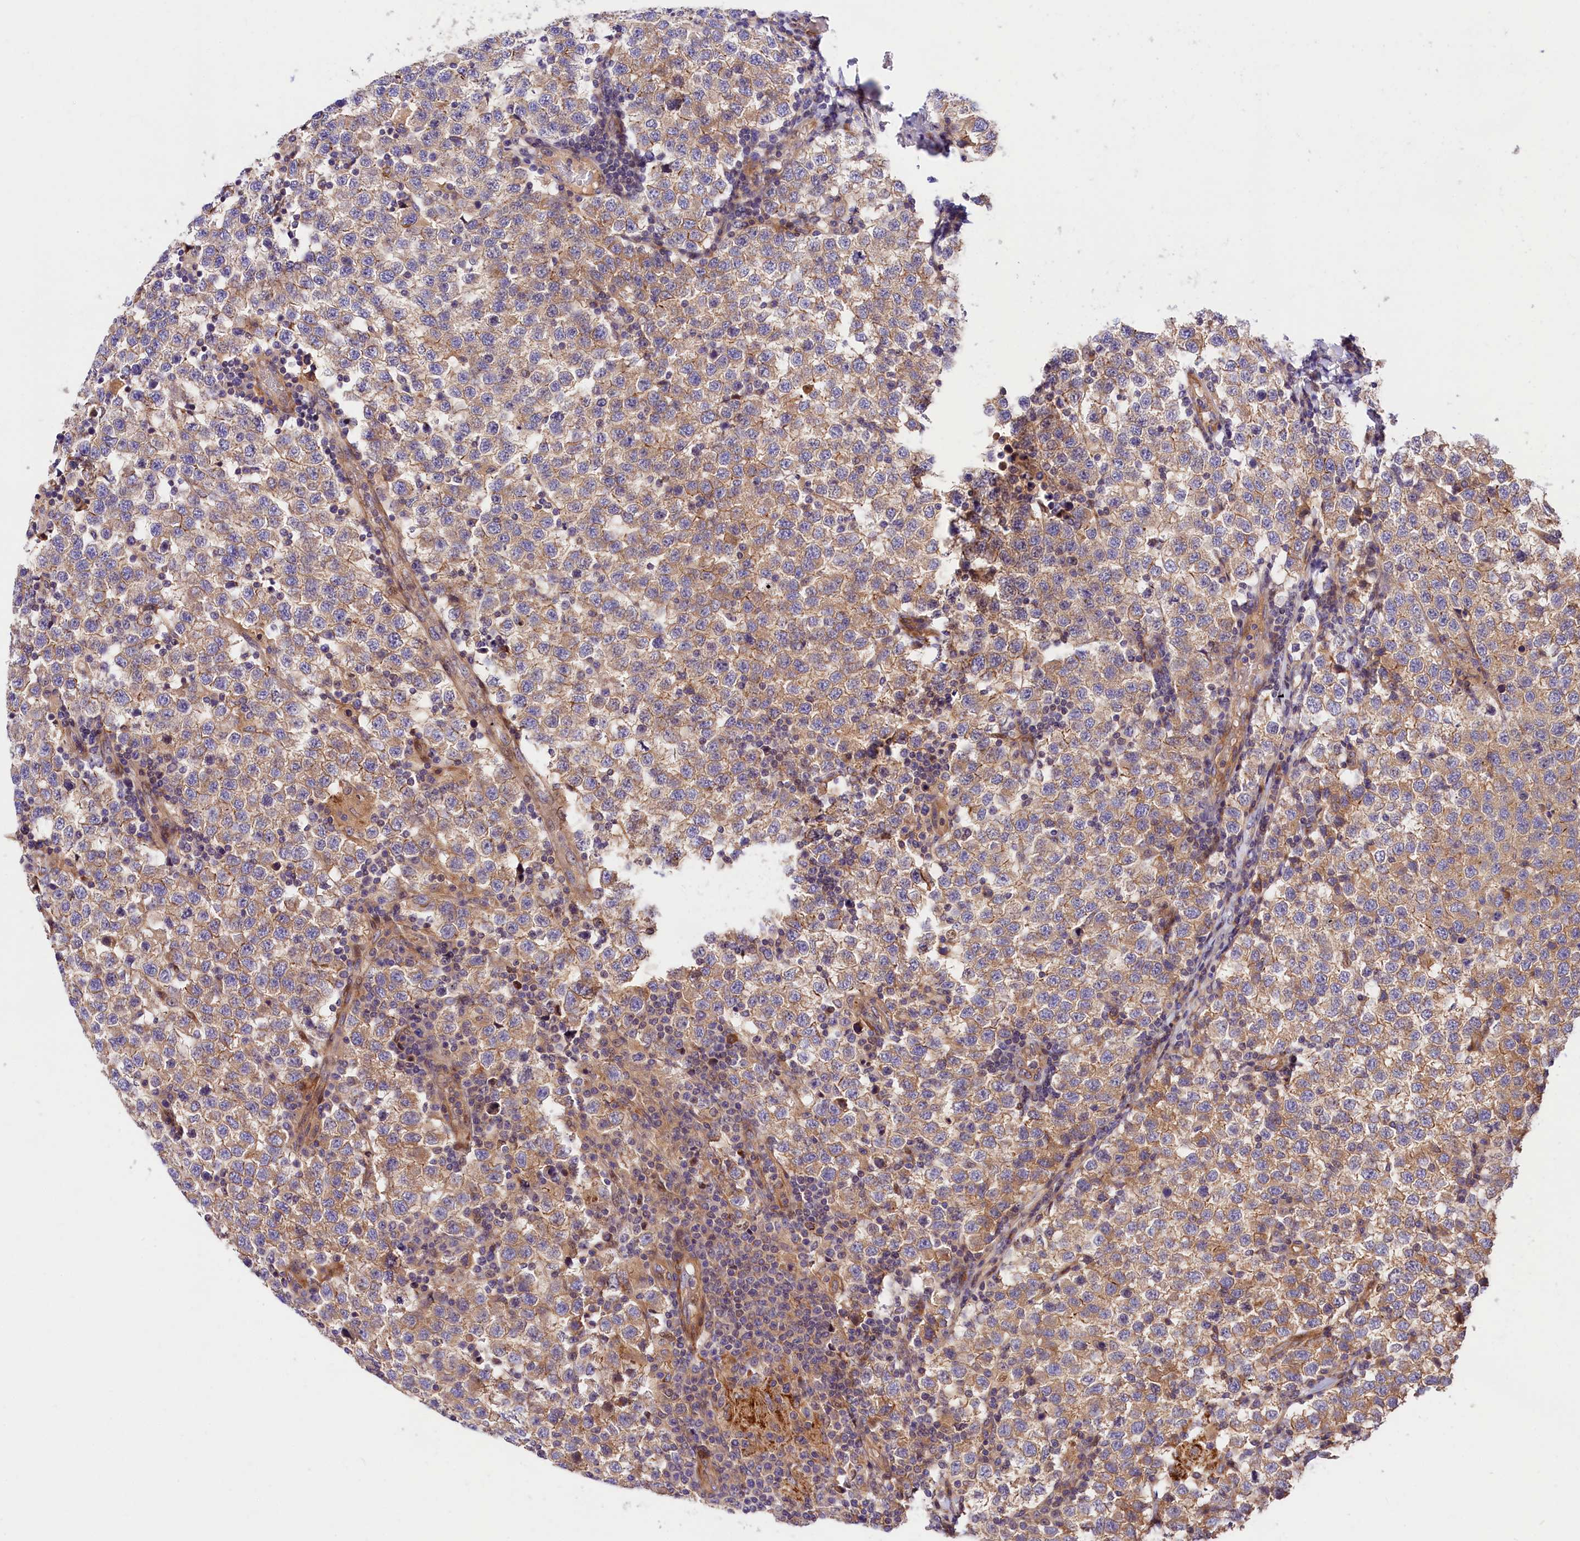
{"staining": {"intensity": "moderate", "quantity": "25%-75%", "location": "cytoplasmic/membranous"}, "tissue": "testis cancer", "cell_type": "Tumor cells", "image_type": "cancer", "snomed": [{"axis": "morphology", "description": "Seminoma, NOS"}, {"axis": "topography", "description": "Testis"}], "caption": "This is a histology image of IHC staining of testis seminoma, which shows moderate expression in the cytoplasmic/membranous of tumor cells.", "gene": "ARMC6", "patient": {"sex": "male", "age": 34}}